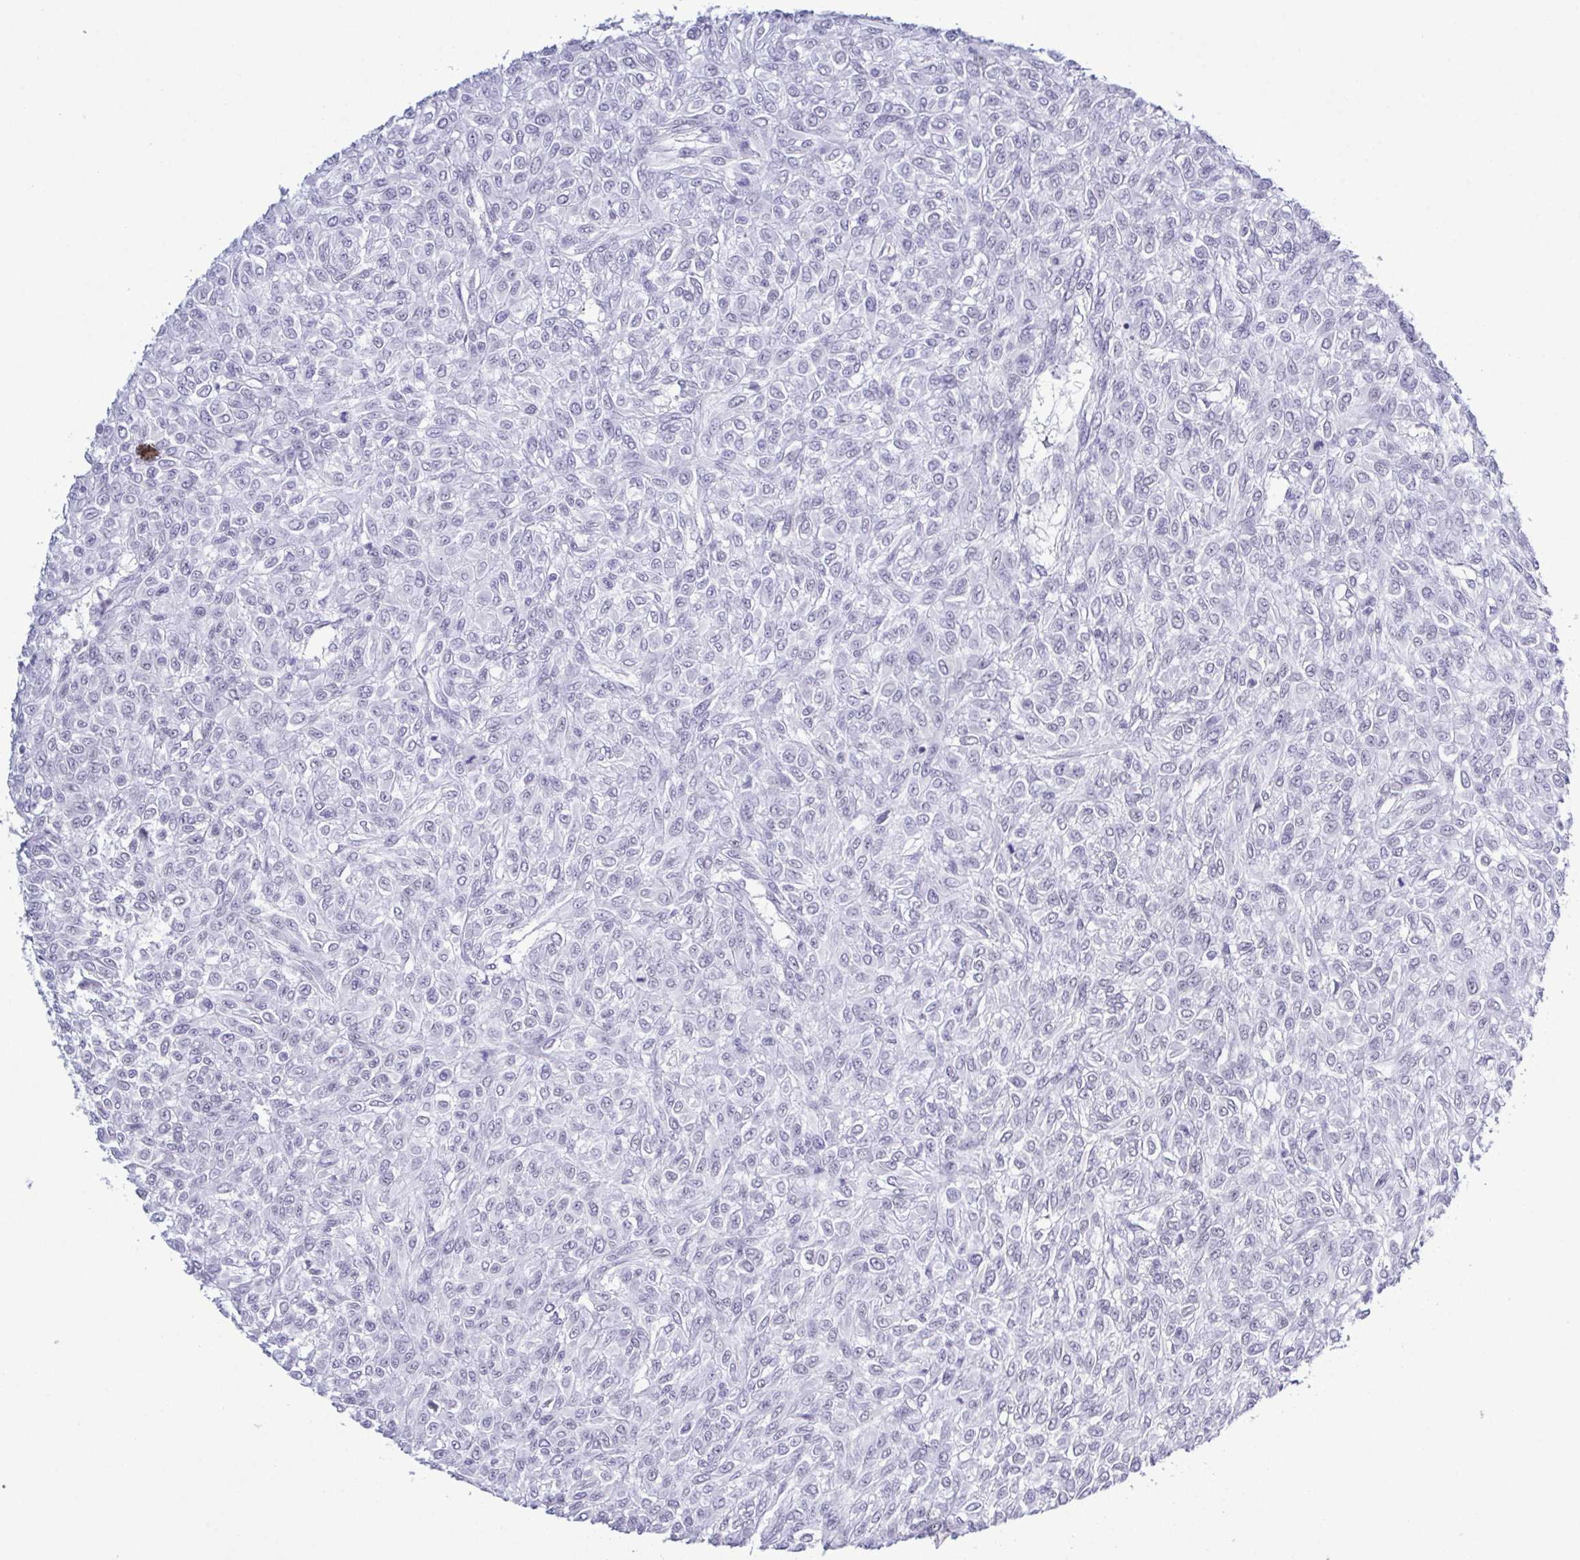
{"staining": {"intensity": "negative", "quantity": "none", "location": "none"}, "tissue": "renal cancer", "cell_type": "Tumor cells", "image_type": "cancer", "snomed": [{"axis": "morphology", "description": "Adenocarcinoma, NOS"}, {"axis": "topography", "description": "Kidney"}], "caption": "IHC image of human renal cancer (adenocarcinoma) stained for a protein (brown), which shows no positivity in tumor cells.", "gene": "SUGP2", "patient": {"sex": "male", "age": 58}}